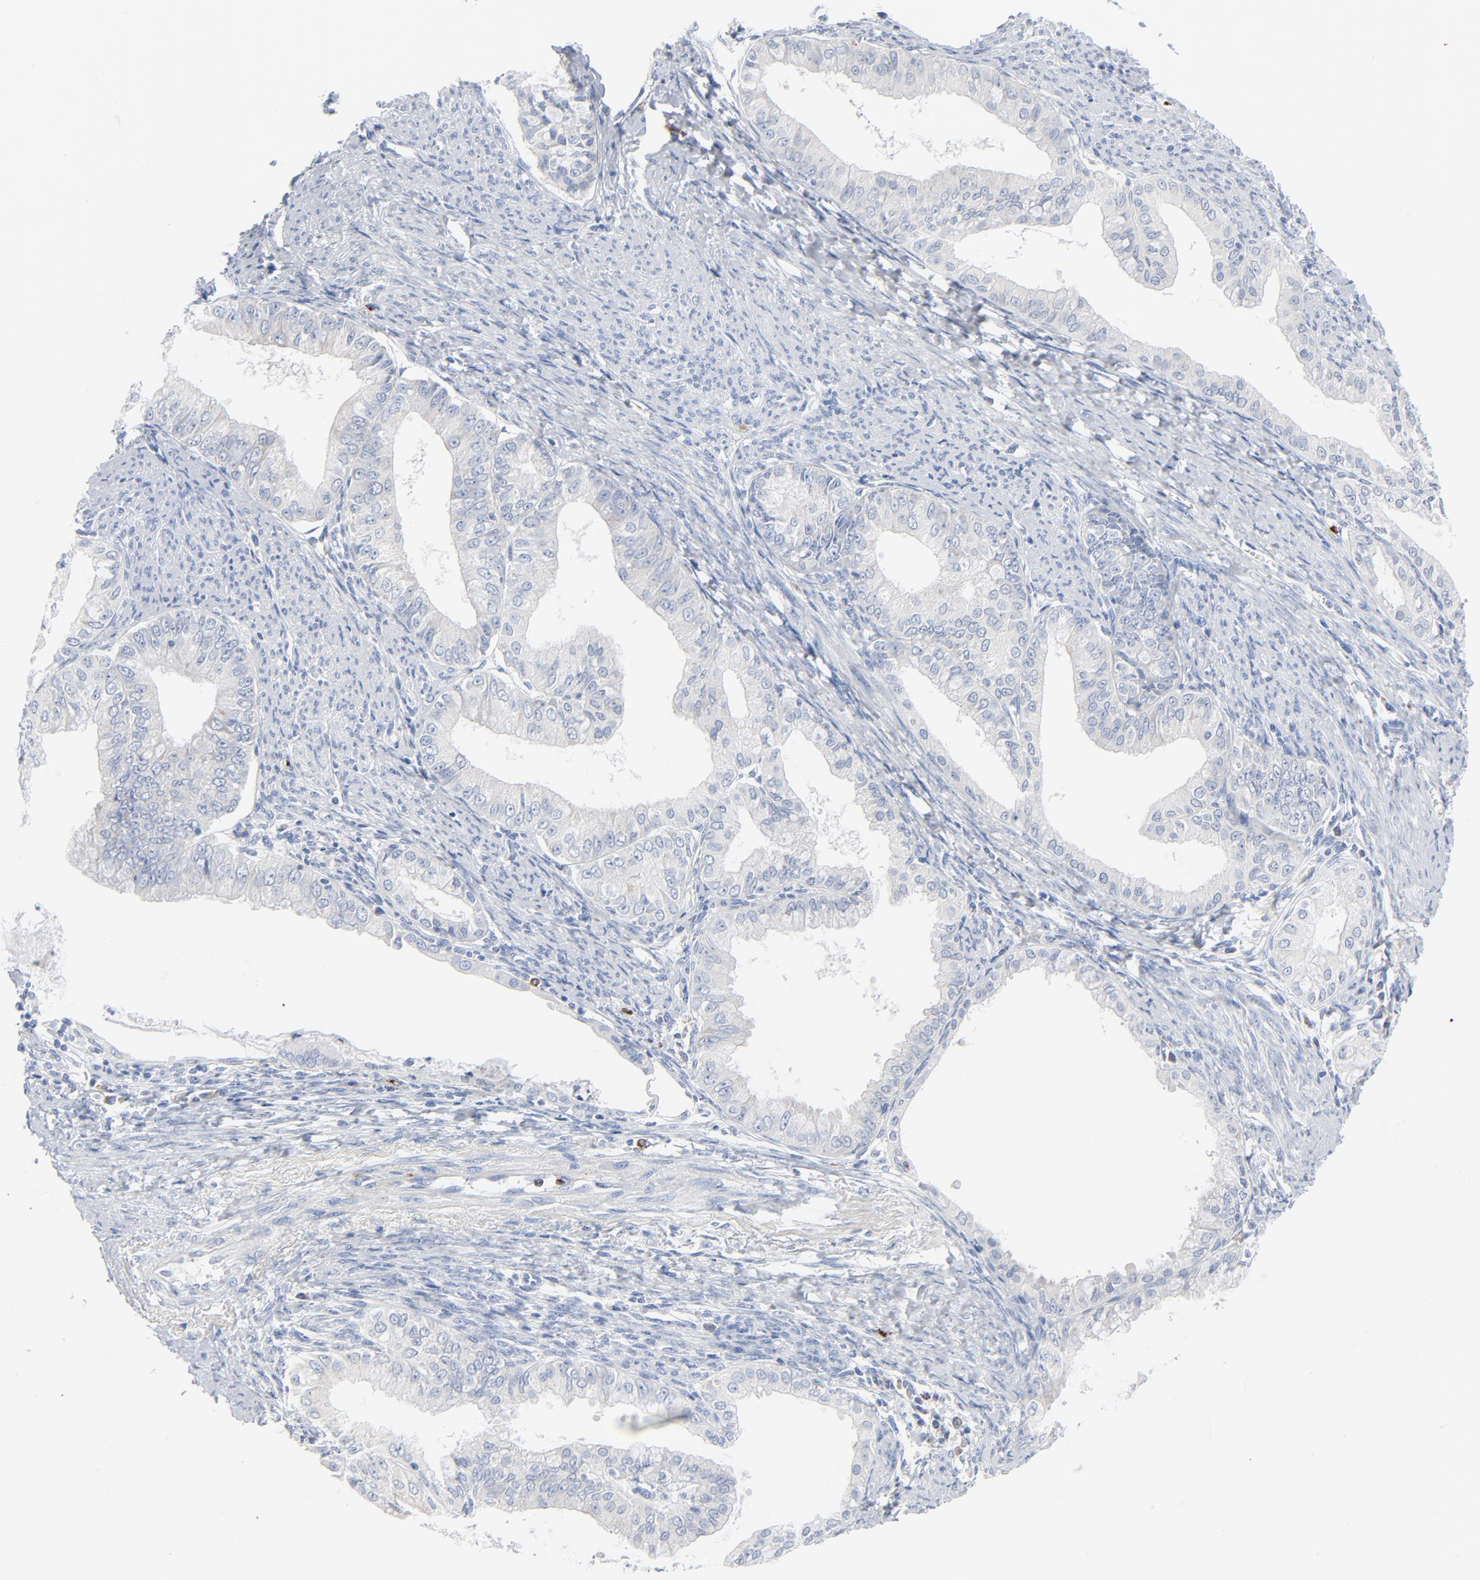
{"staining": {"intensity": "negative", "quantity": "none", "location": "none"}, "tissue": "endometrial cancer", "cell_type": "Tumor cells", "image_type": "cancer", "snomed": [{"axis": "morphology", "description": "Adenocarcinoma, NOS"}, {"axis": "topography", "description": "Endometrium"}], "caption": "A histopathology image of human endometrial cancer (adenocarcinoma) is negative for staining in tumor cells.", "gene": "GZMB", "patient": {"sex": "female", "age": 76}}